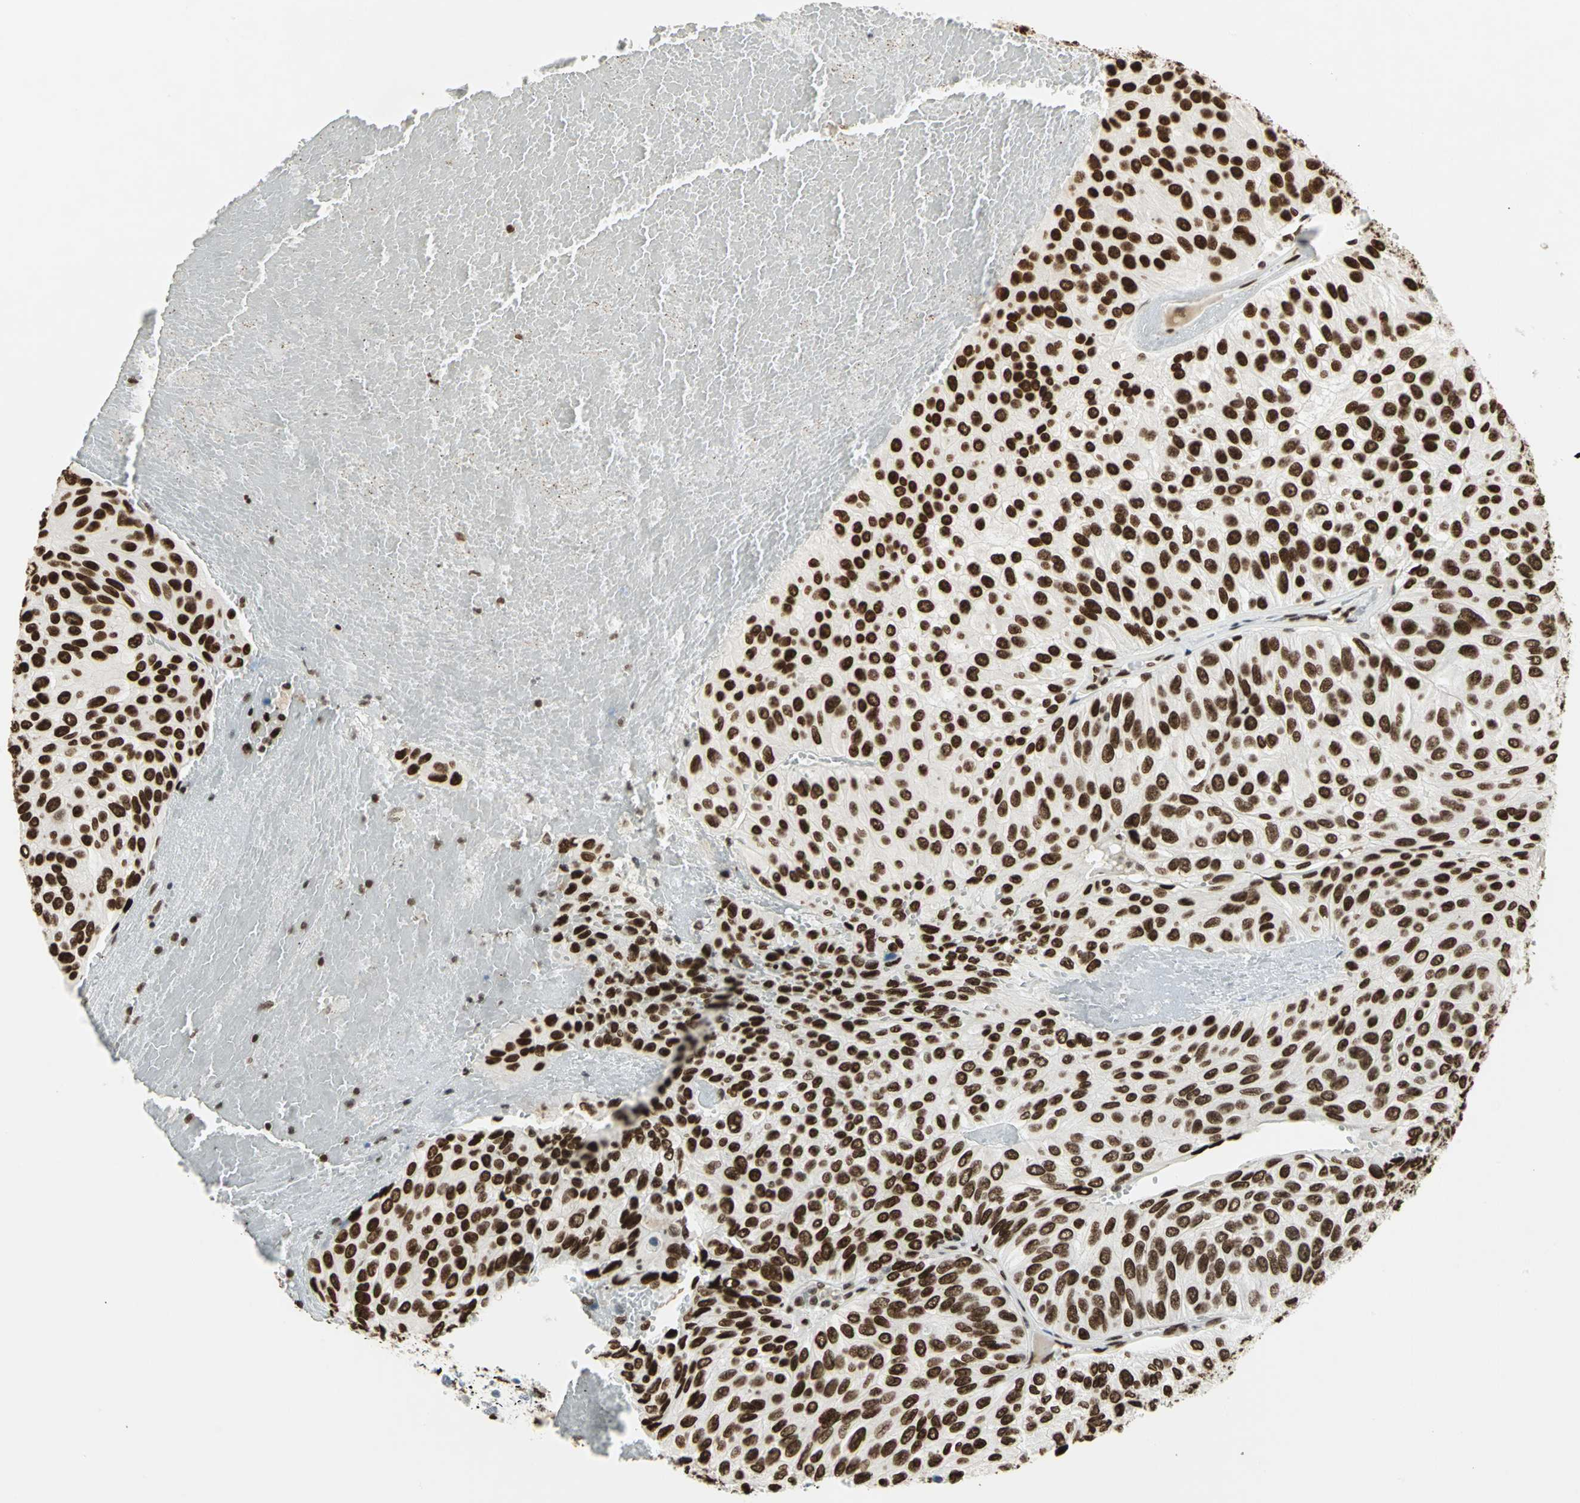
{"staining": {"intensity": "strong", "quantity": ">75%", "location": "nuclear"}, "tissue": "urothelial cancer", "cell_type": "Tumor cells", "image_type": "cancer", "snomed": [{"axis": "morphology", "description": "Urothelial carcinoma, High grade"}, {"axis": "topography", "description": "Urinary bladder"}], "caption": "Protein staining of urothelial cancer tissue displays strong nuclear positivity in about >75% of tumor cells. (Stains: DAB (3,3'-diaminobenzidine) in brown, nuclei in blue, Microscopy: brightfield microscopy at high magnification).", "gene": "HMGB1", "patient": {"sex": "male", "age": 66}}